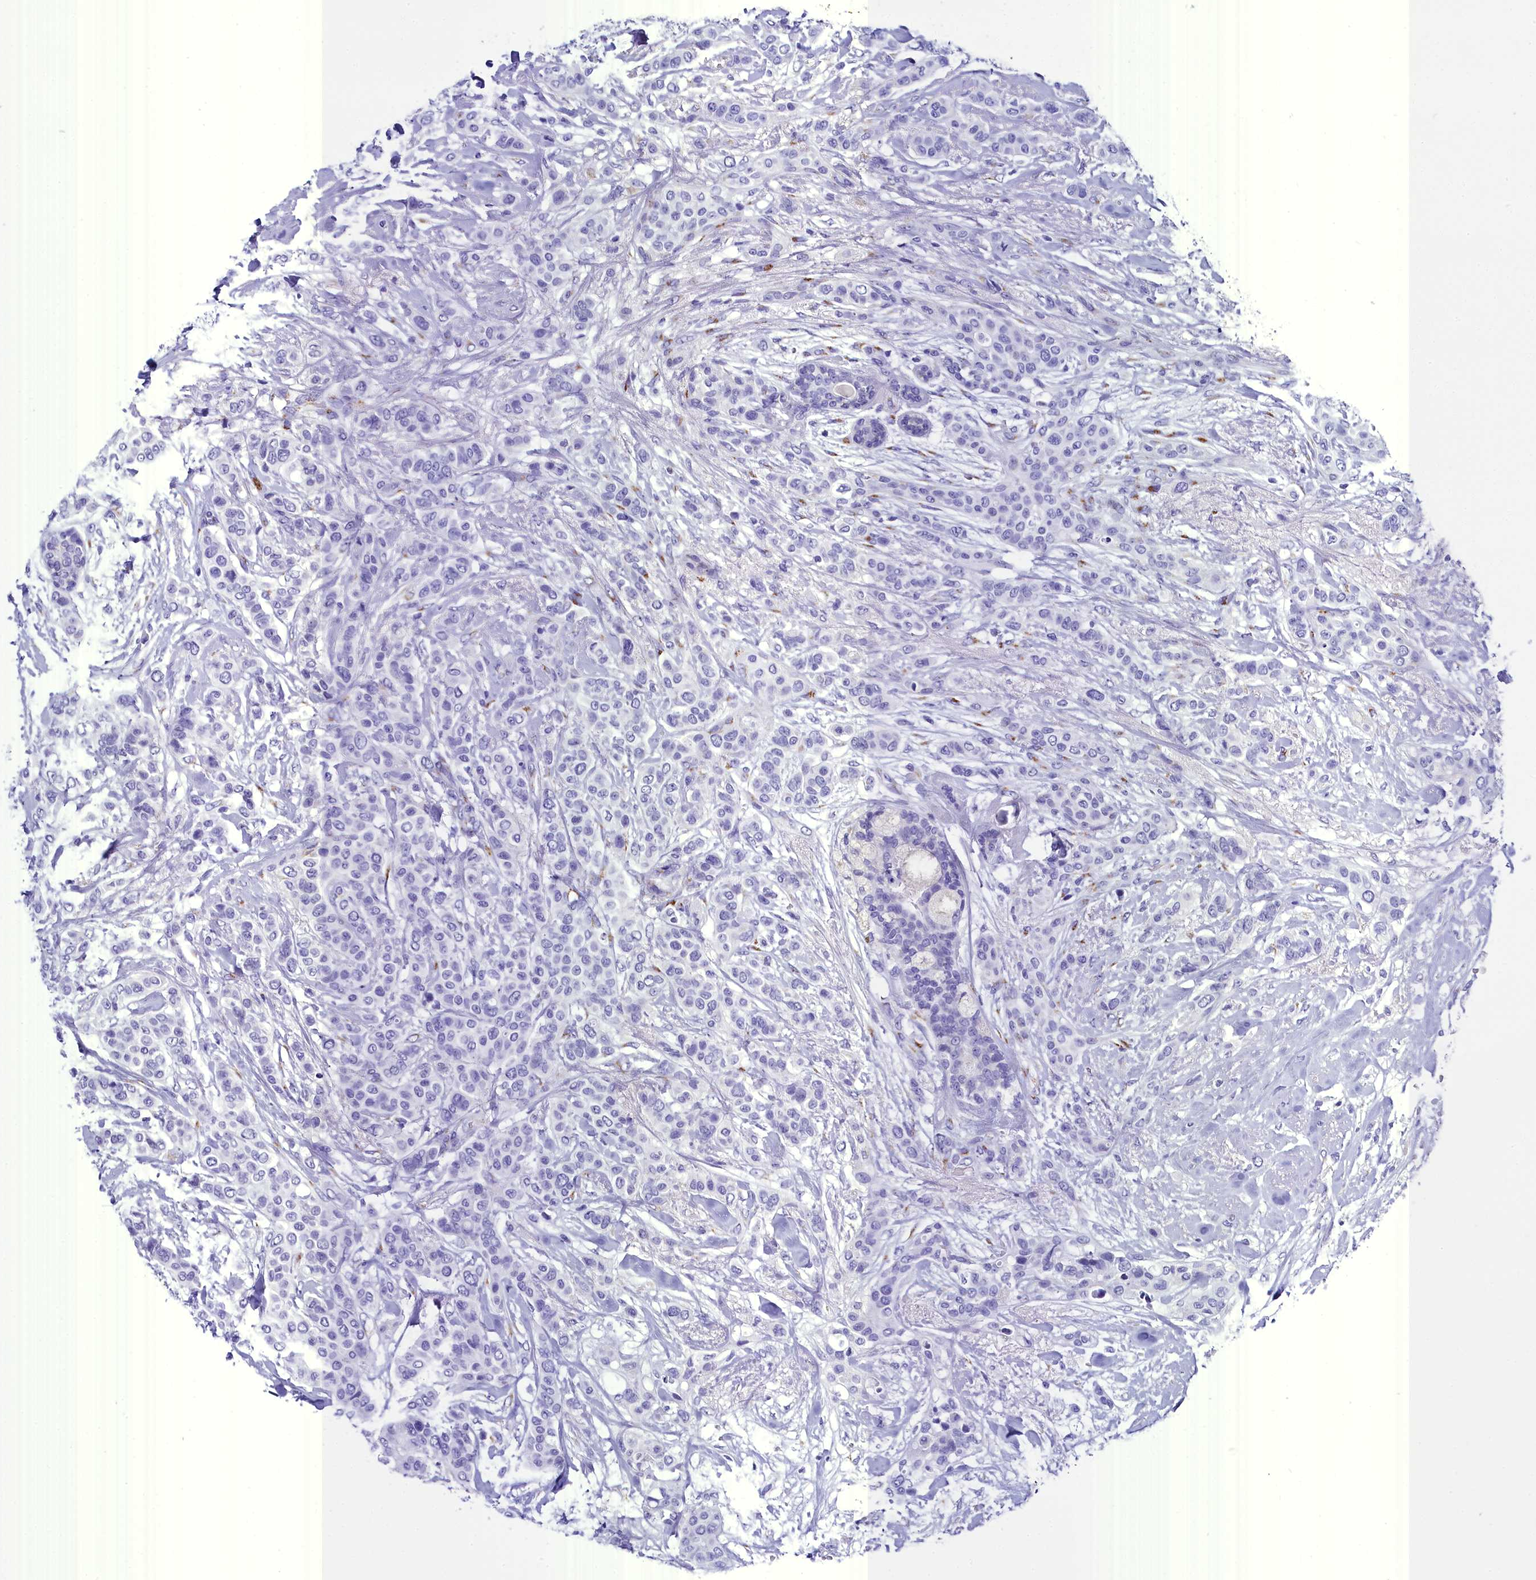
{"staining": {"intensity": "negative", "quantity": "none", "location": "none"}, "tissue": "breast cancer", "cell_type": "Tumor cells", "image_type": "cancer", "snomed": [{"axis": "morphology", "description": "Lobular carcinoma"}, {"axis": "topography", "description": "Breast"}], "caption": "Immunohistochemistry photomicrograph of neoplastic tissue: lobular carcinoma (breast) stained with DAB displays no significant protein expression in tumor cells. (Stains: DAB (3,3'-diaminobenzidine) immunohistochemistry with hematoxylin counter stain, Microscopy: brightfield microscopy at high magnification).", "gene": "AP3B2", "patient": {"sex": "female", "age": 51}}